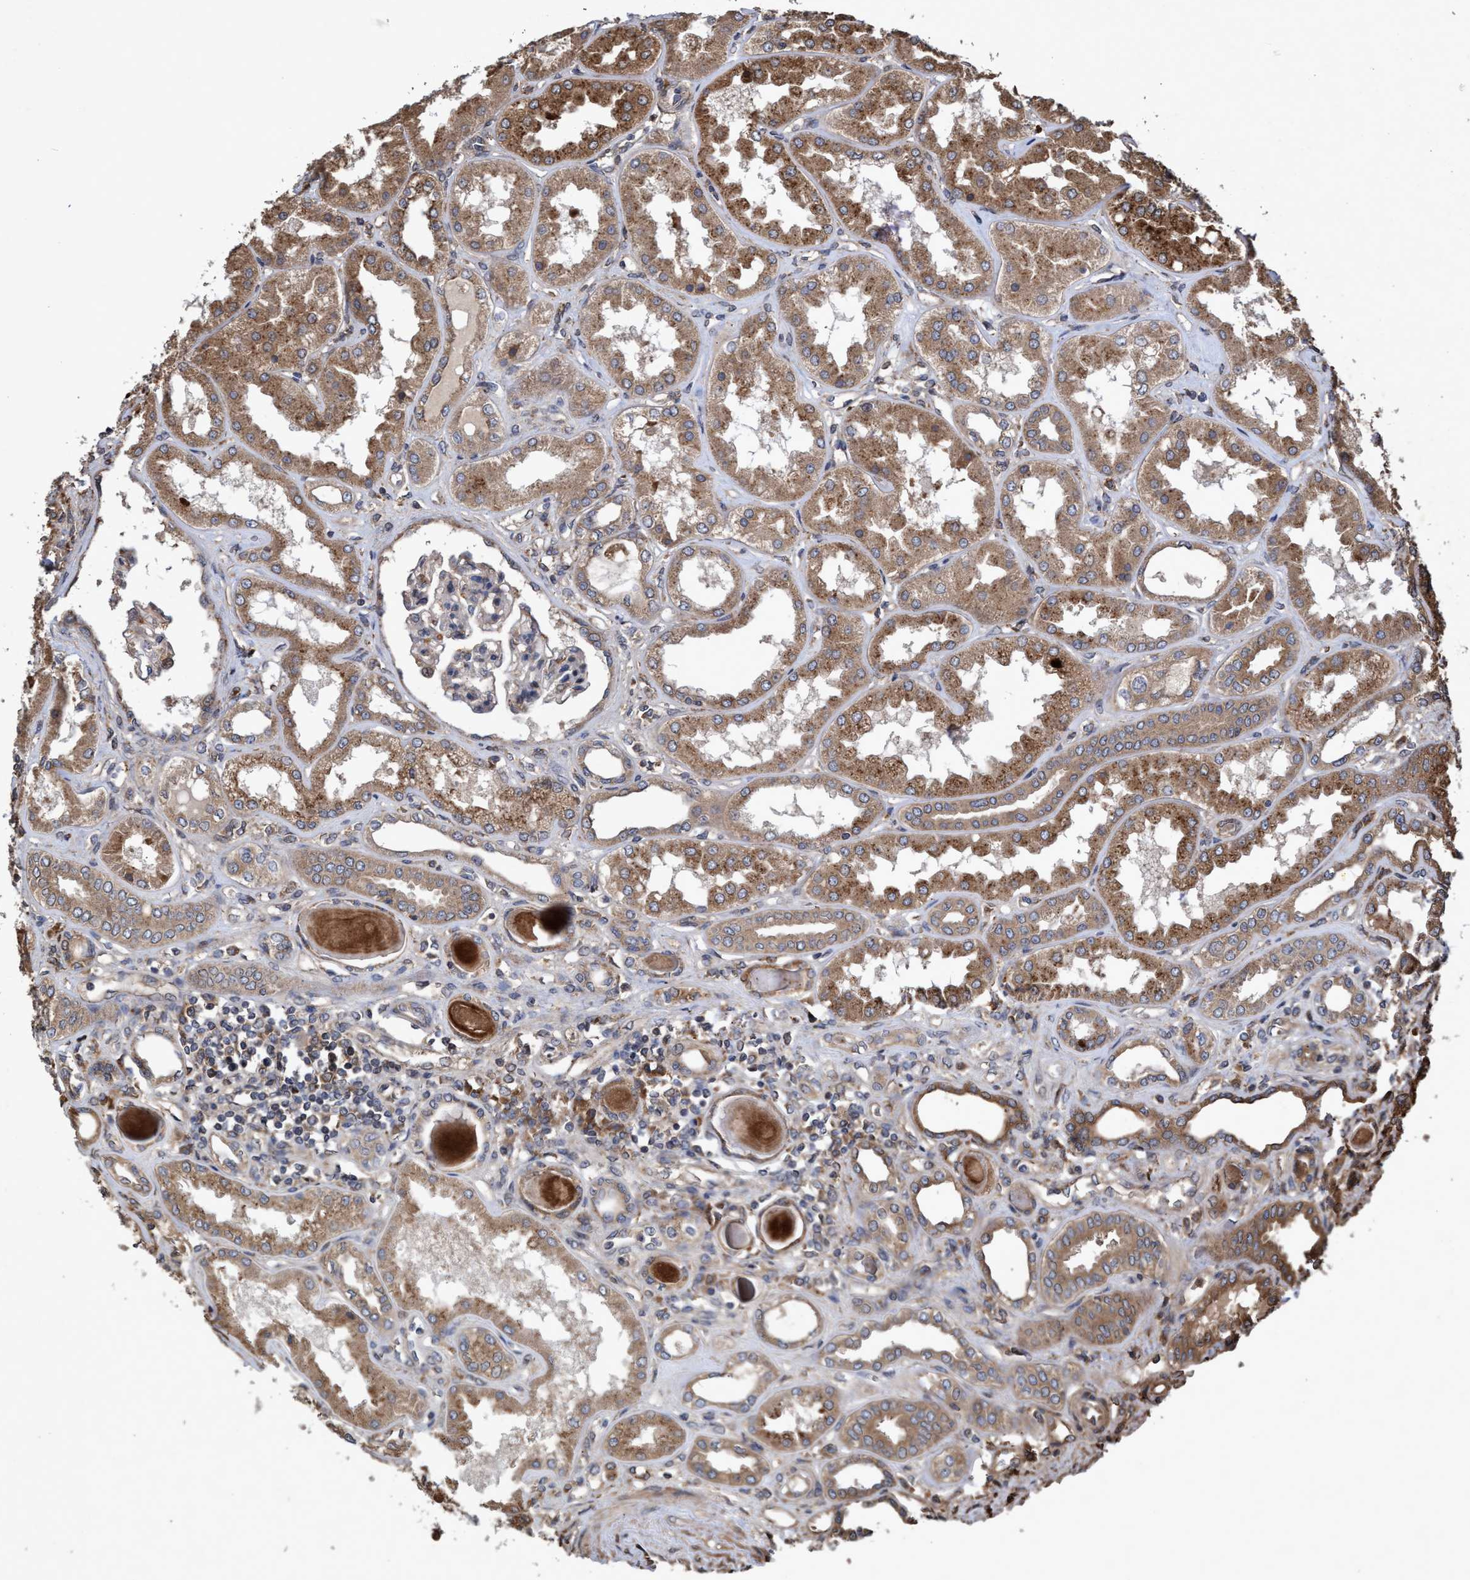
{"staining": {"intensity": "weak", "quantity": "25%-75%", "location": "cytoplasmic/membranous"}, "tissue": "kidney", "cell_type": "Cells in glomeruli", "image_type": "normal", "snomed": [{"axis": "morphology", "description": "Normal tissue, NOS"}, {"axis": "topography", "description": "Kidney"}], "caption": "Kidney stained with immunohistochemistry (IHC) displays weak cytoplasmic/membranous expression in about 25%-75% of cells in glomeruli.", "gene": "CHMP6", "patient": {"sex": "female", "age": 56}}